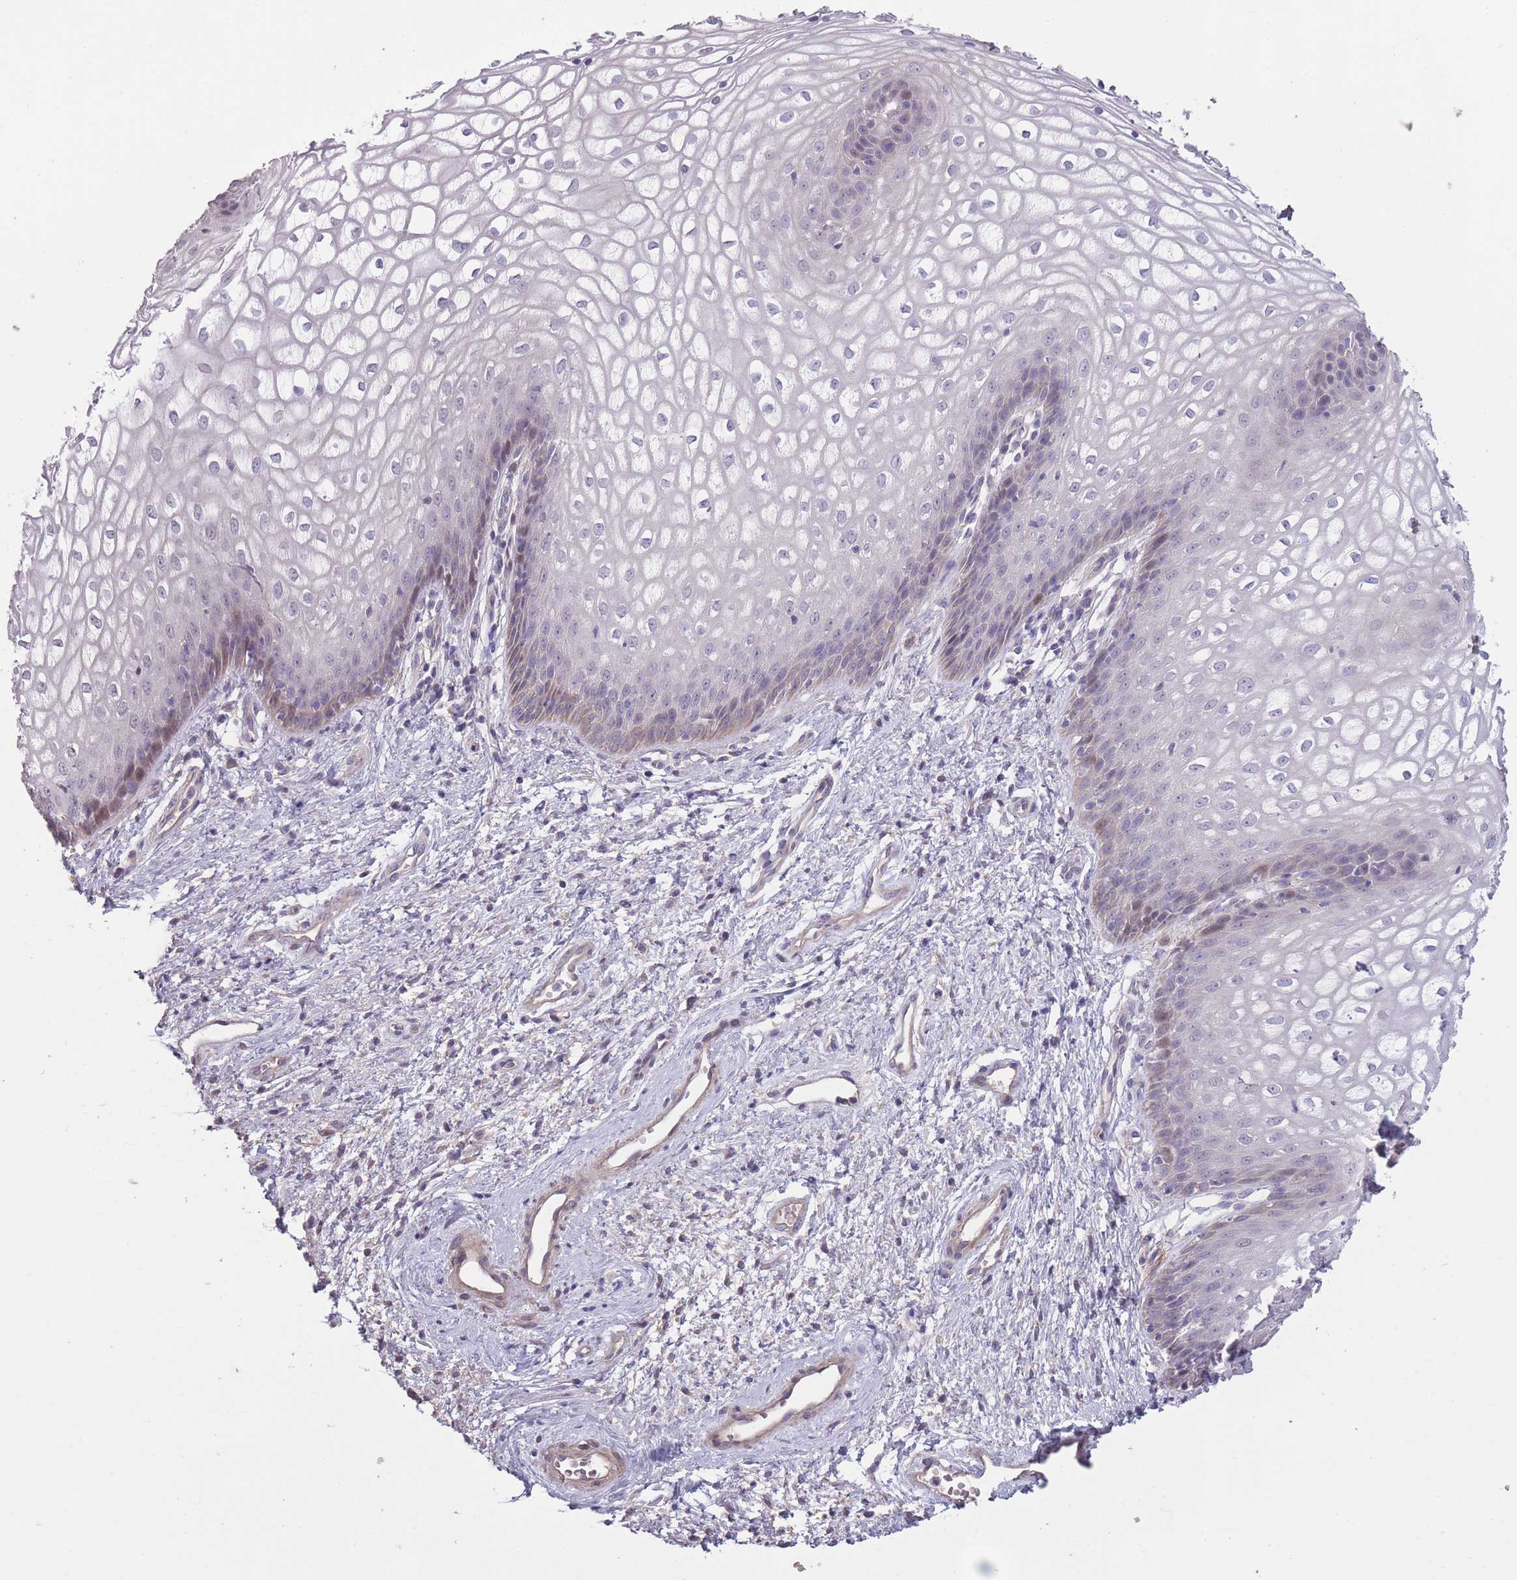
{"staining": {"intensity": "weak", "quantity": "<25%", "location": "nuclear"}, "tissue": "vagina", "cell_type": "Squamous epithelial cells", "image_type": "normal", "snomed": [{"axis": "morphology", "description": "Normal tissue, NOS"}, {"axis": "topography", "description": "Vagina"}], "caption": "This histopathology image is of unremarkable vagina stained with IHC to label a protein in brown with the nuclei are counter-stained blue. There is no expression in squamous epithelial cells. (Stains: DAB (3,3'-diaminobenzidine) immunohistochemistry (IHC) with hematoxylin counter stain, Microscopy: brightfield microscopy at high magnification).", "gene": "RSPH10B2", "patient": {"sex": "female", "age": 34}}